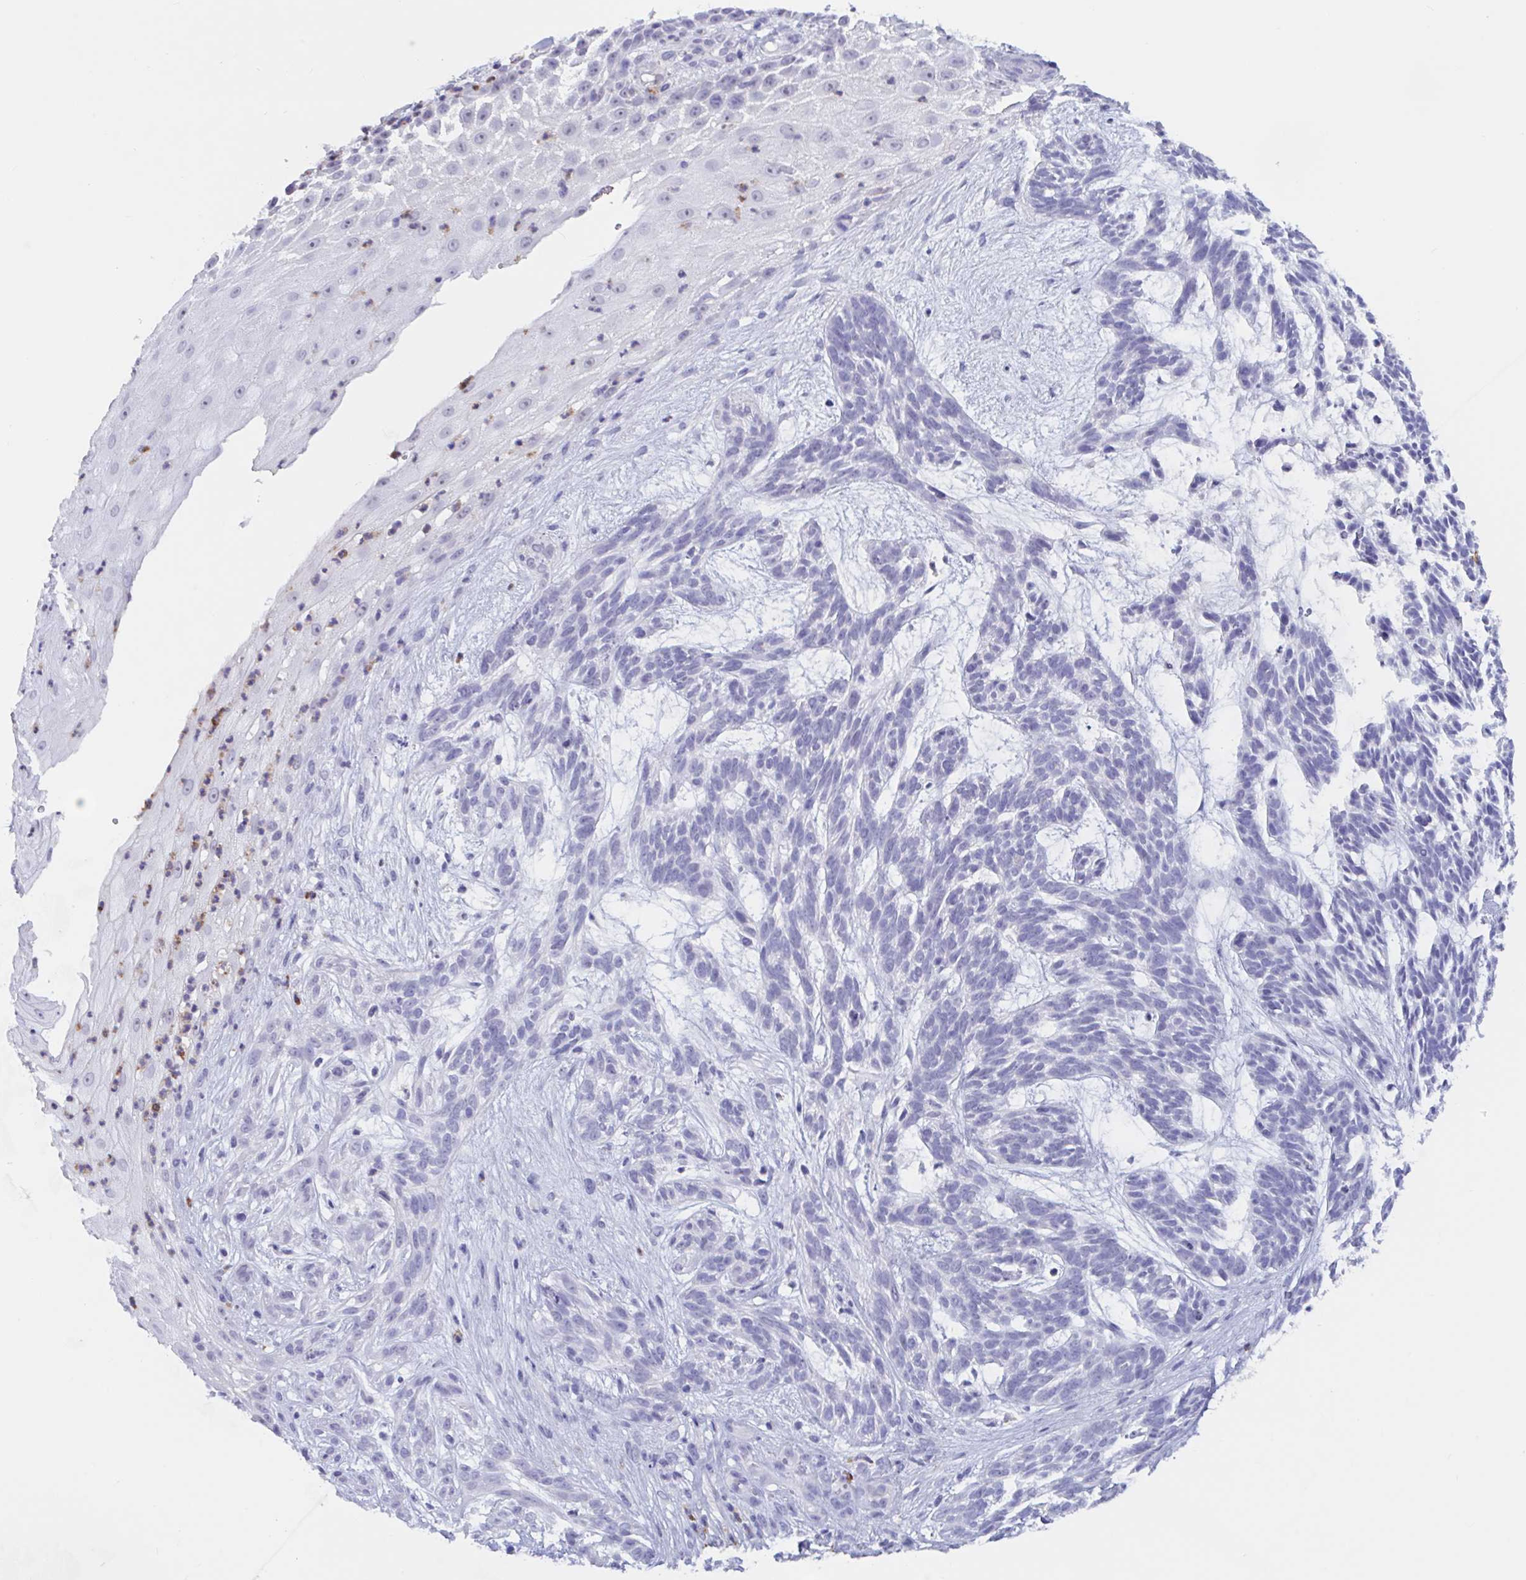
{"staining": {"intensity": "negative", "quantity": "none", "location": "none"}, "tissue": "skin cancer", "cell_type": "Tumor cells", "image_type": "cancer", "snomed": [{"axis": "morphology", "description": "Basal cell carcinoma"}, {"axis": "topography", "description": "Skin"}, {"axis": "topography", "description": "Skin, foot"}], "caption": "Tumor cells are negative for protein expression in human skin cancer (basal cell carcinoma).", "gene": "ZNHIT2", "patient": {"sex": "female", "age": 77}}